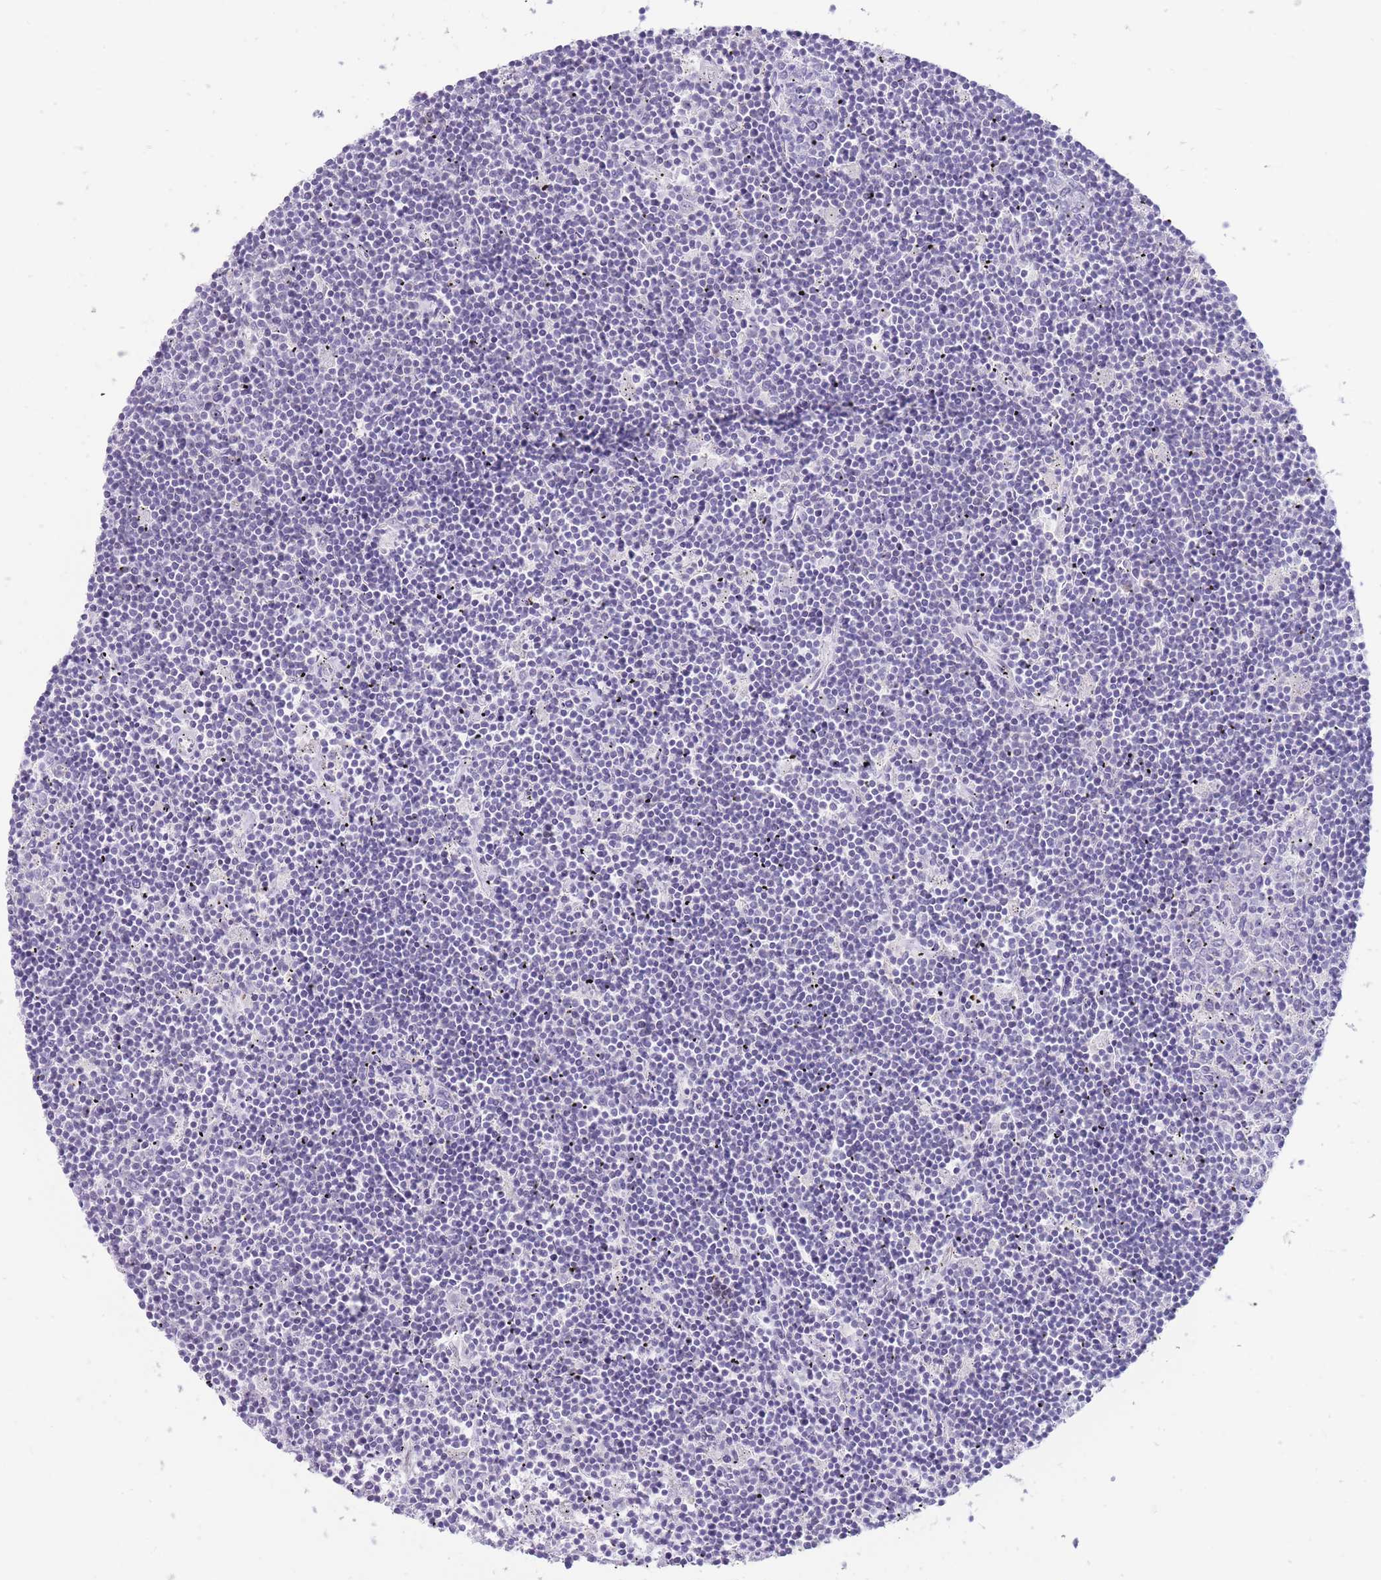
{"staining": {"intensity": "negative", "quantity": "none", "location": "none"}, "tissue": "lymphoma", "cell_type": "Tumor cells", "image_type": "cancer", "snomed": [{"axis": "morphology", "description": "Malignant lymphoma, non-Hodgkin's type, Low grade"}, {"axis": "topography", "description": "Spleen"}], "caption": "IHC photomicrograph of neoplastic tissue: lymphoma stained with DAB reveals no significant protein positivity in tumor cells.", "gene": "ERICH4", "patient": {"sex": "male", "age": 76}}